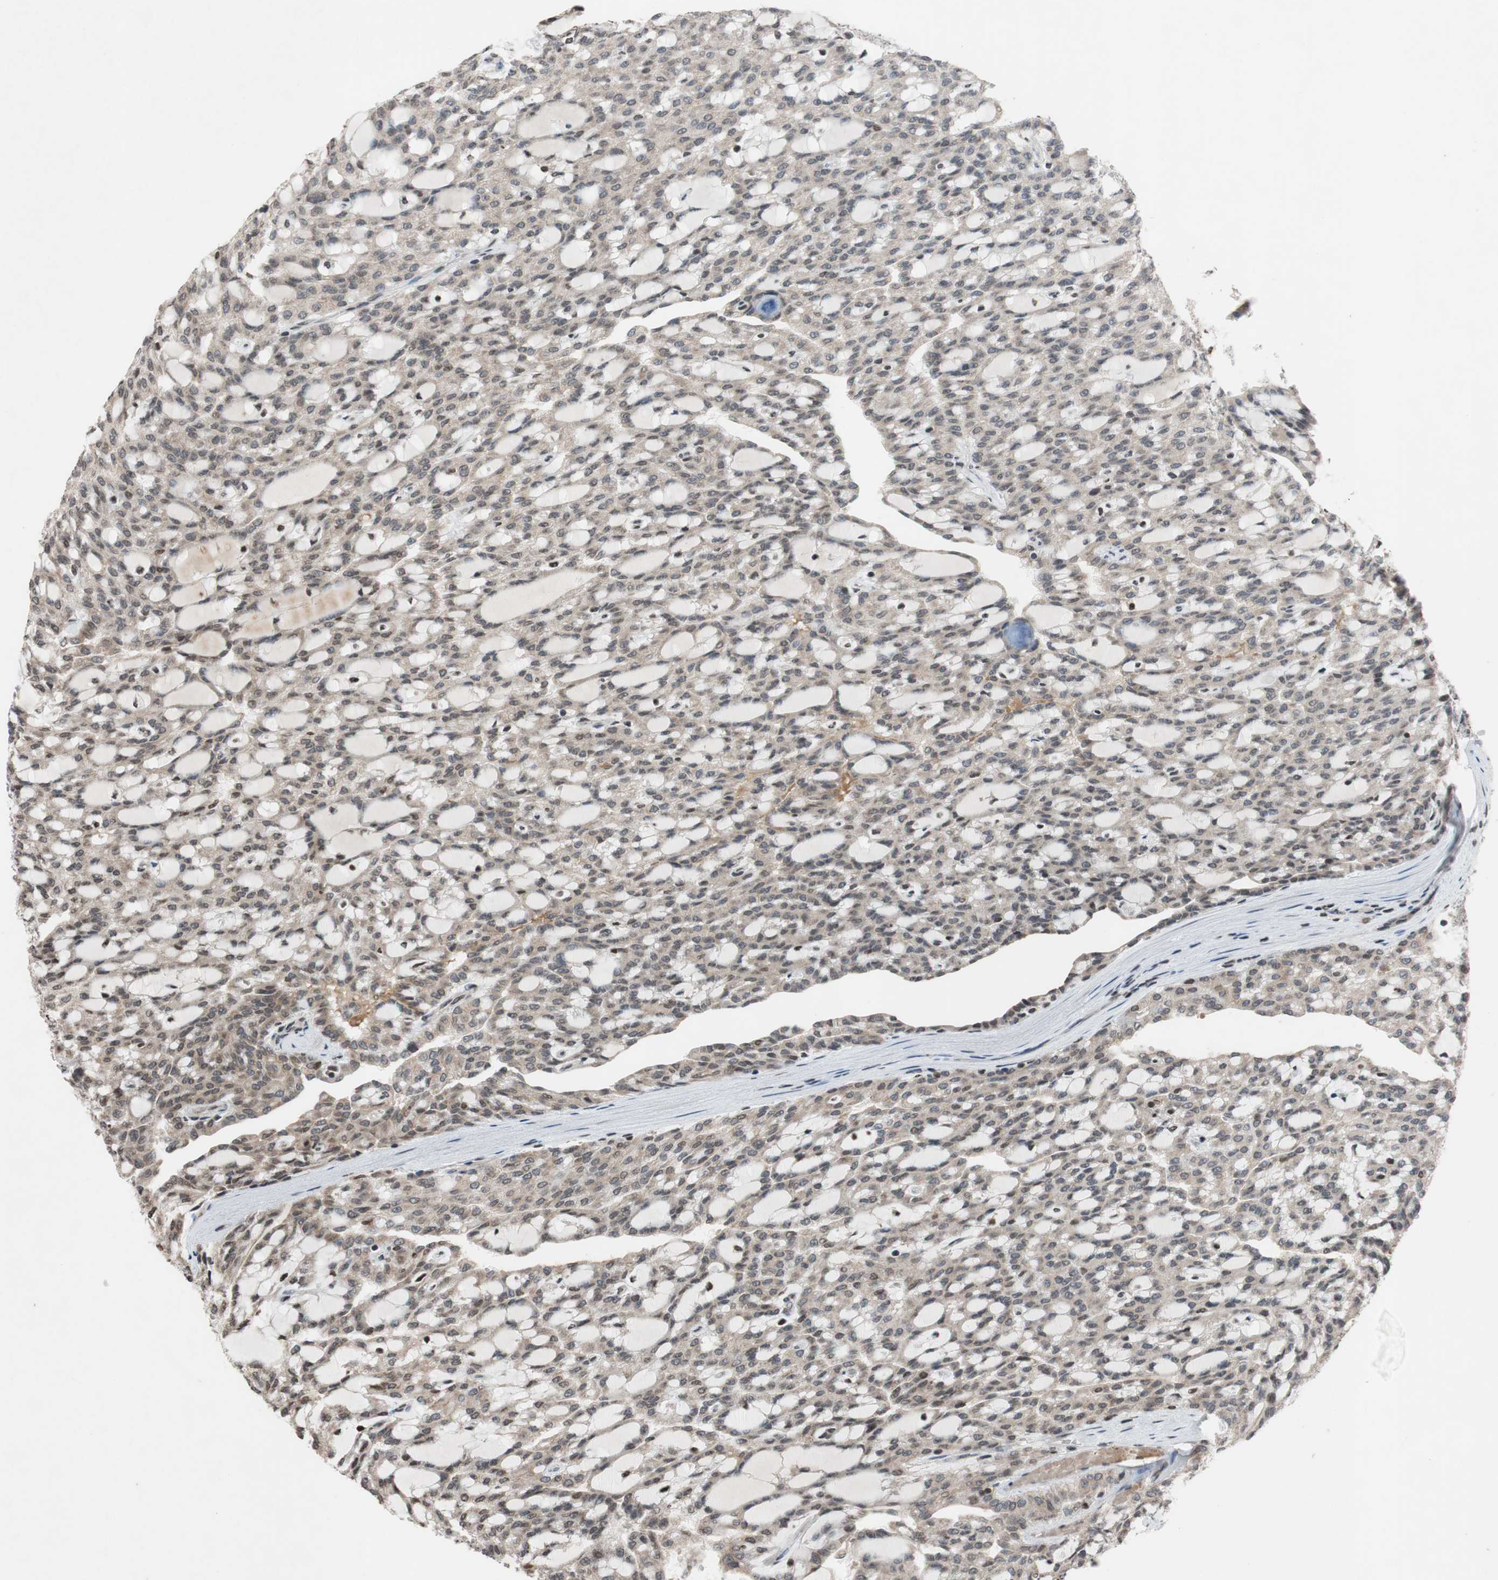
{"staining": {"intensity": "weak", "quantity": "<25%", "location": "nuclear"}, "tissue": "renal cancer", "cell_type": "Tumor cells", "image_type": "cancer", "snomed": [{"axis": "morphology", "description": "Adenocarcinoma, NOS"}, {"axis": "topography", "description": "Kidney"}], "caption": "High power microscopy image of an IHC micrograph of adenocarcinoma (renal), revealing no significant positivity in tumor cells.", "gene": "MCM6", "patient": {"sex": "male", "age": 63}}